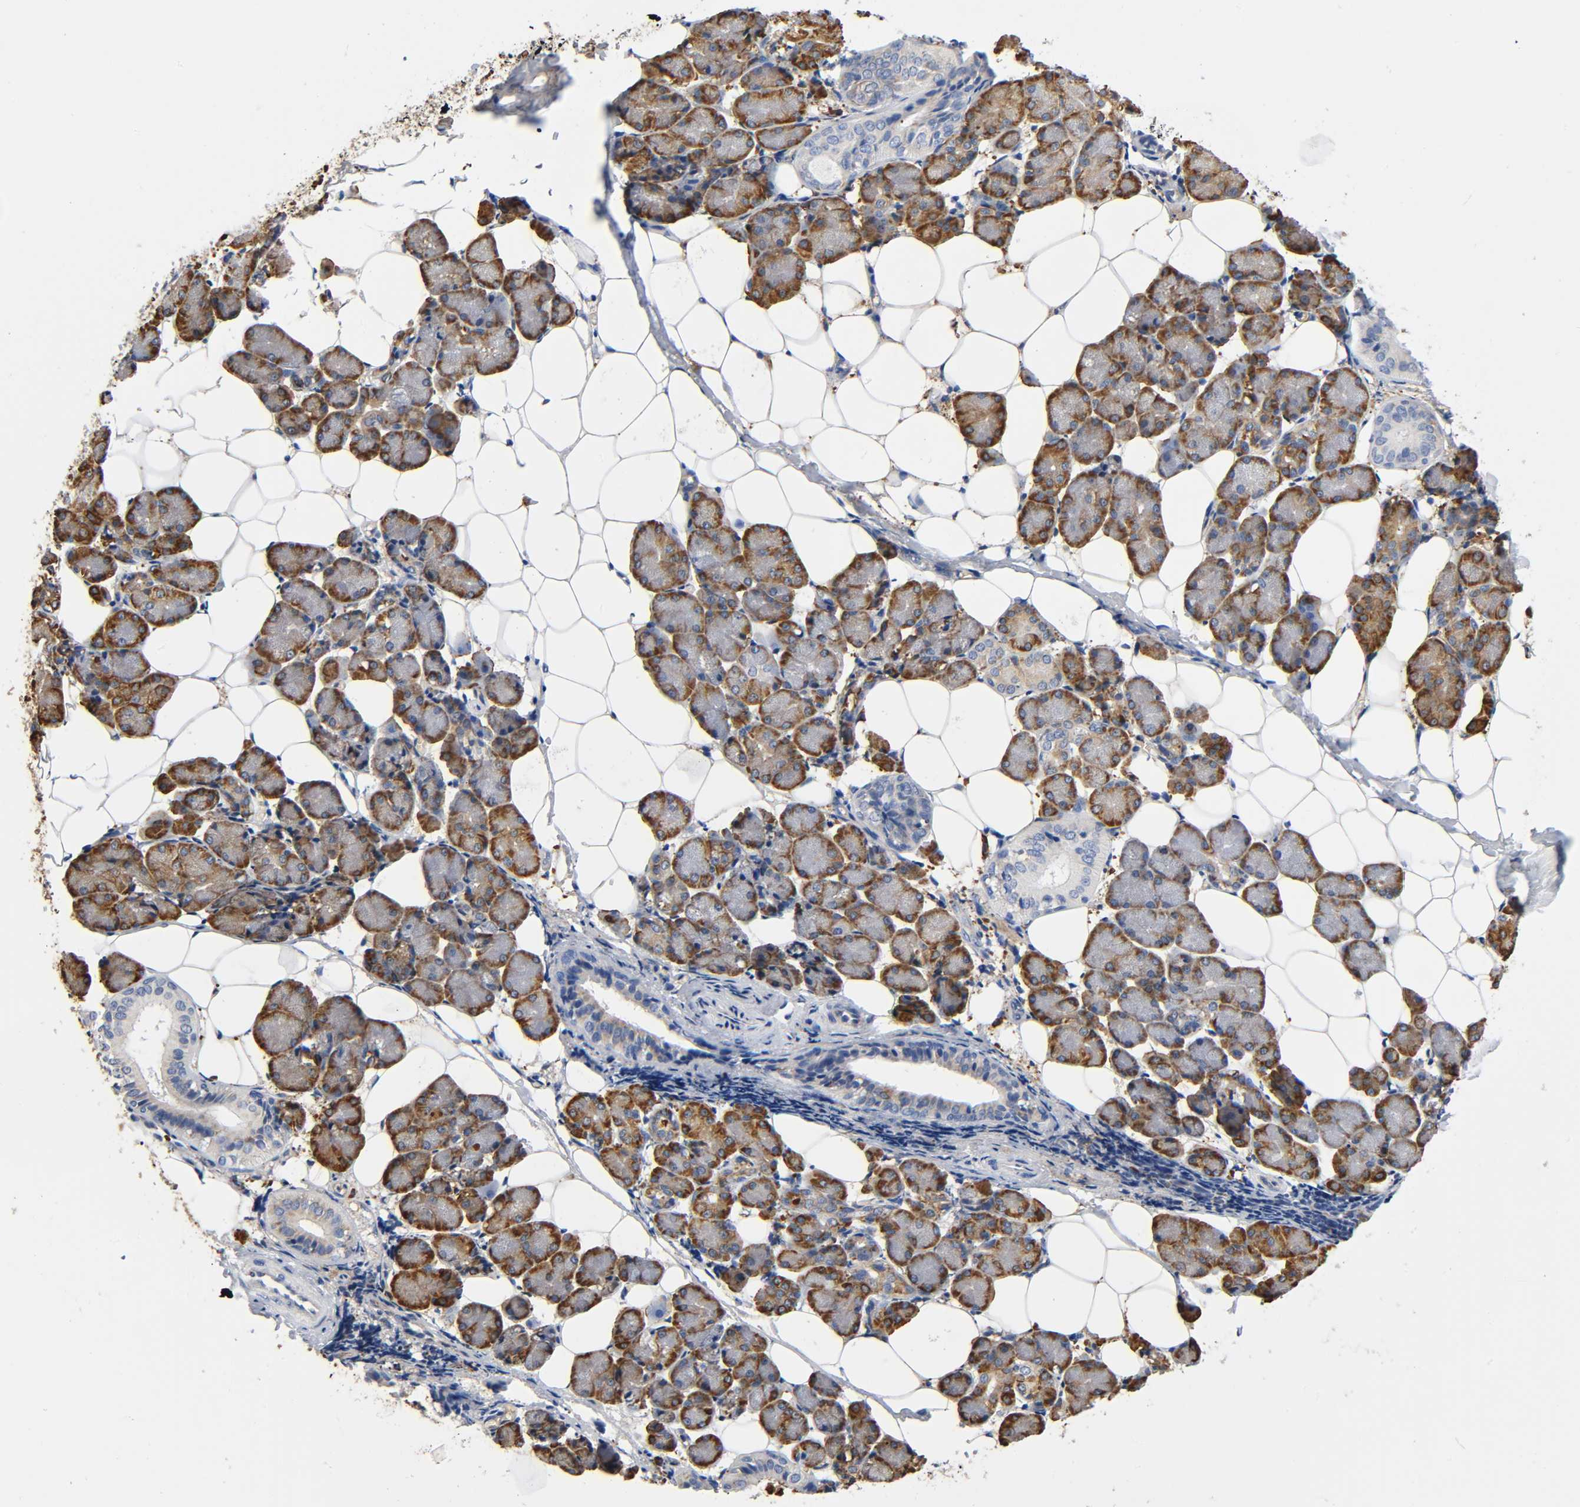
{"staining": {"intensity": "strong", "quantity": ">75%", "location": "cytoplasmic/membranous"}, "tissue": "salivary gland", "cell_type": "Glandular cells", "image_type": "normal", "snomed": [{"axis": "morphology", "description": "Normal tissue, NOS"}, {"axis": "morphology", "description": "Adenoma, NOS"}, {"axis": "topography", "description": "Salivary gland"}], "caption": "A high-resolution histopathology image shows immunohistochemistry staining of unremarkable salivary gland, which demonstrates strong cytoplasmic/membranous positivity in about >75% of glandular cells.", "gene": "UCKL1", "patient": {"sex": "female", "age": 32}}